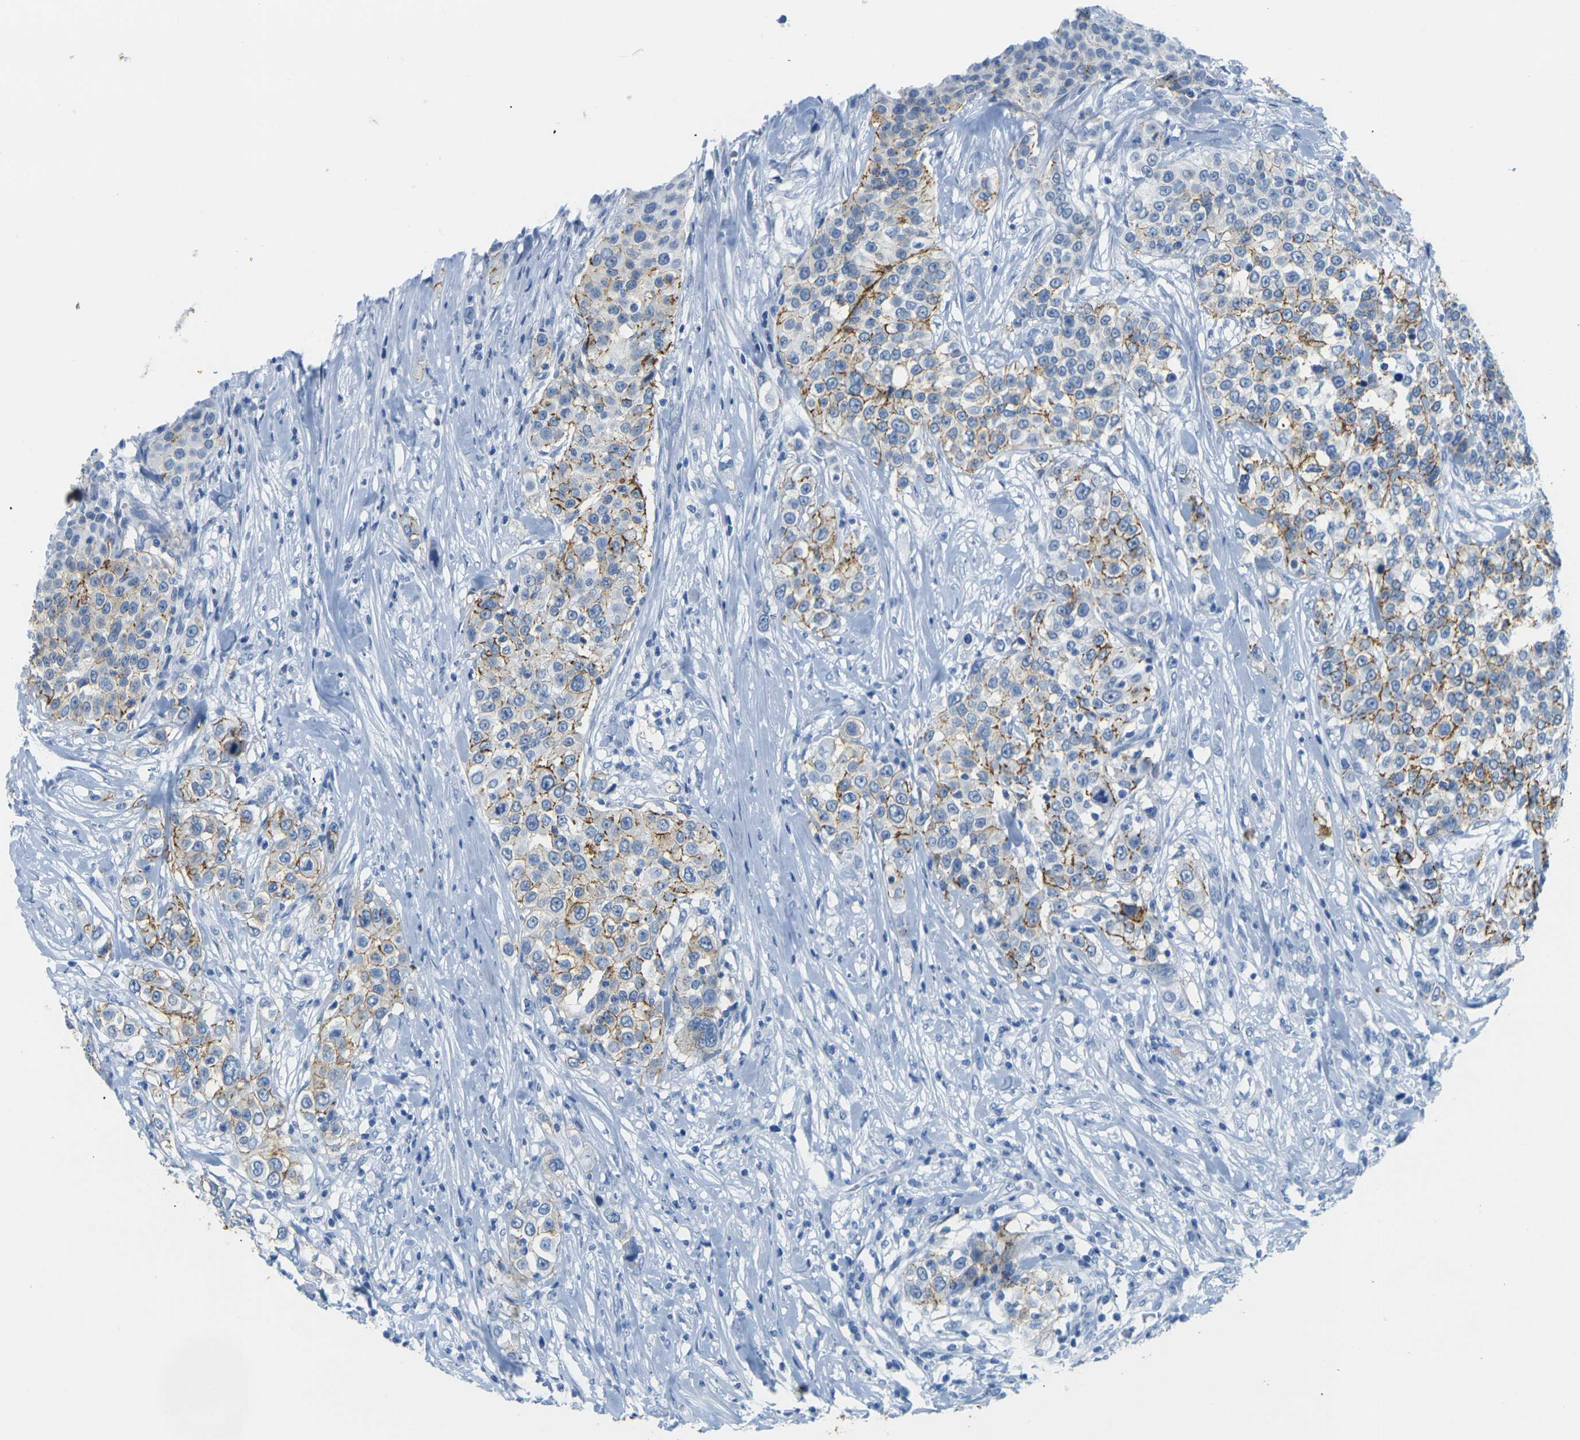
{"staining": {"intensity": "moderate", "quantity": ">75%", "location": "cytoplasmic/membranous"}, "tissue": "urothelial cancer", "cell_type": "Tumor cells", "image_type": "cancer", "snomed": [{"axis": "morphology", "description": "Urothelial carcinoma, High grade"}, {"axis": "topography", "description": "Urinary bladder"}], "caption": "A histopathology image of human urothelial cancer stained for a protein exhibits moderate cytoplasmic/membranous brown staining in tumor cells.", "gene": "CLDN7", "patient": {"sex": "female", "age": 80}}